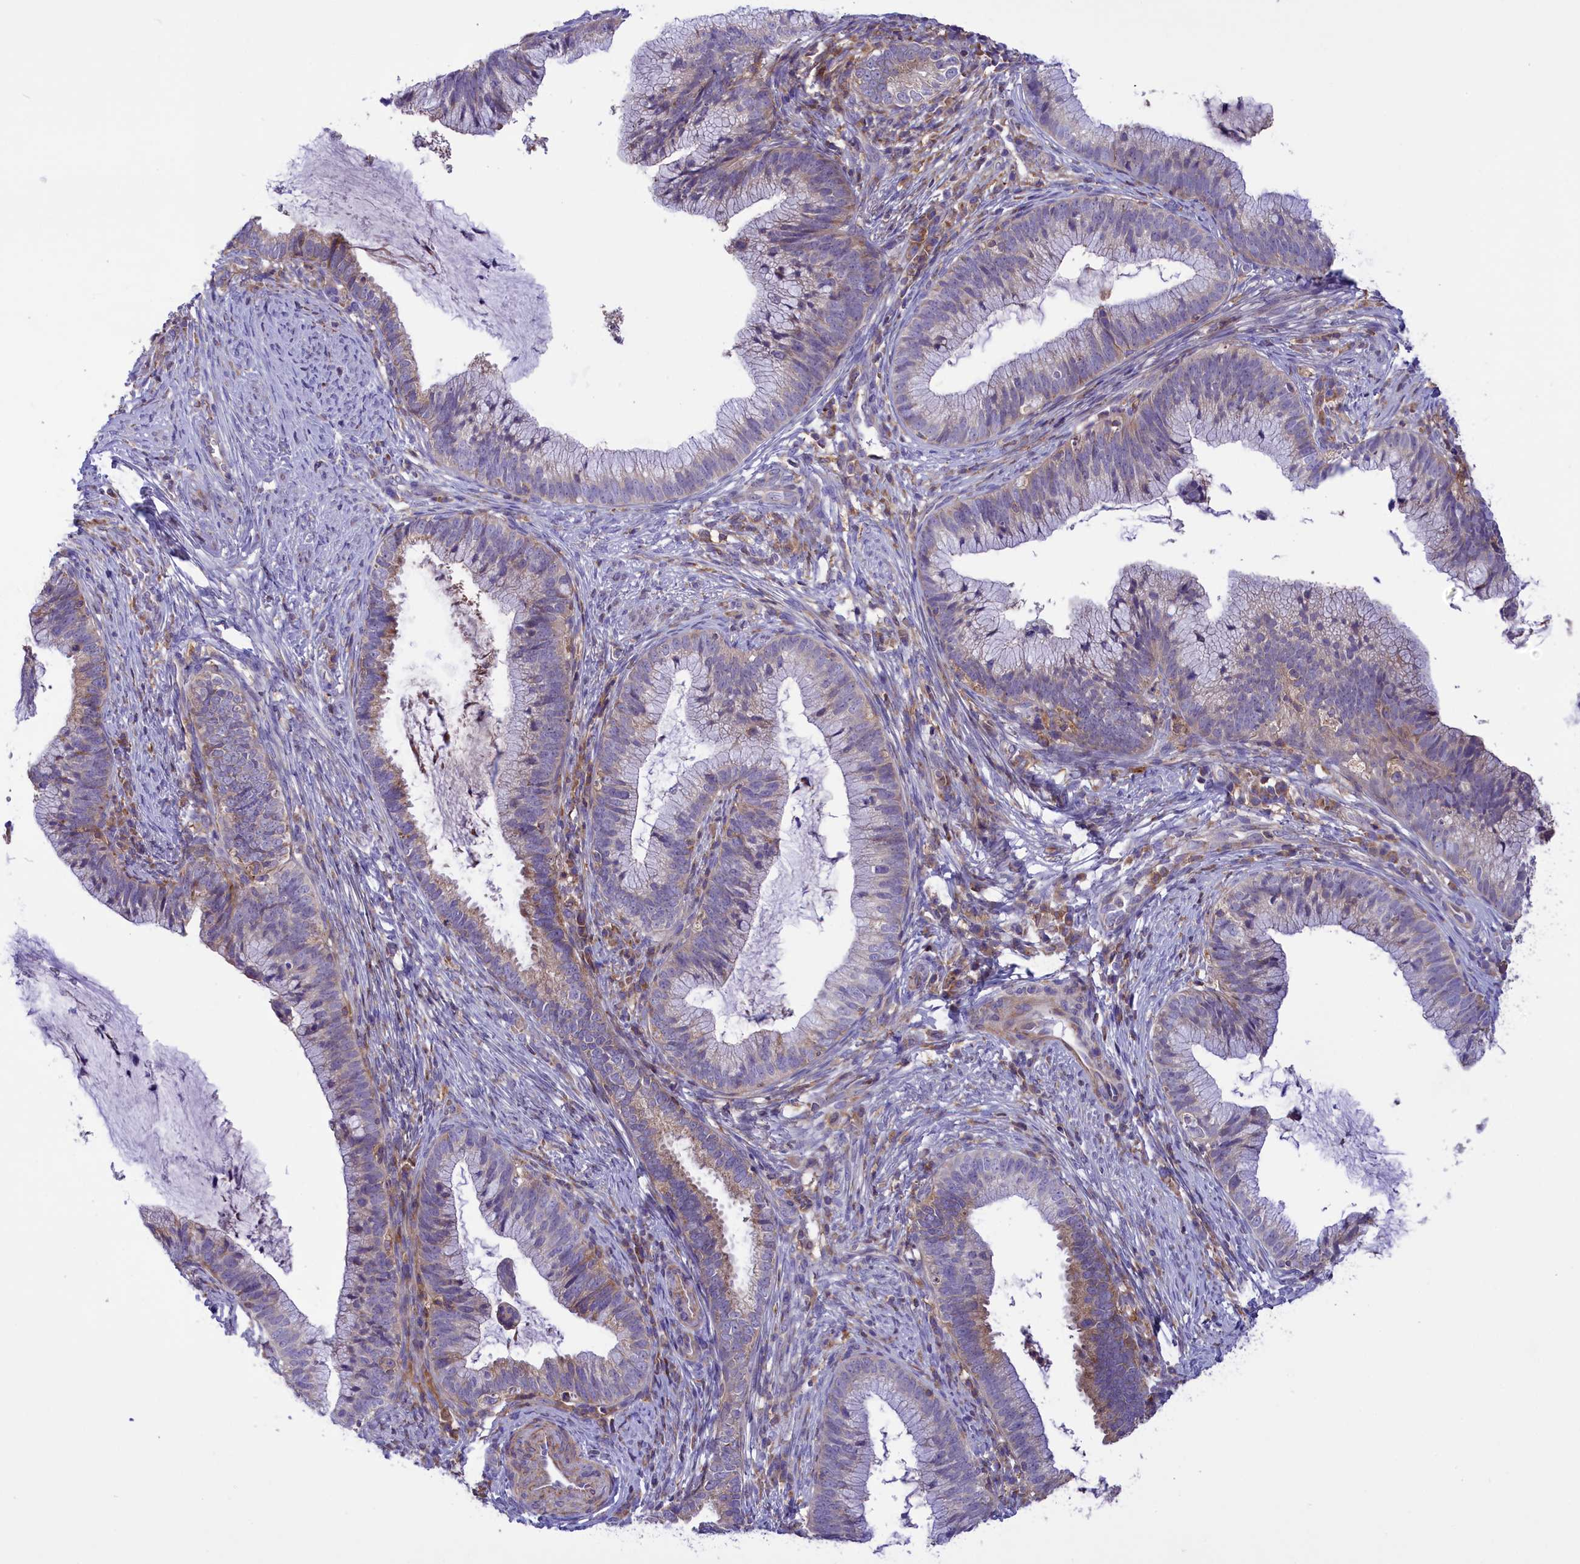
{"staining": {"intensity": "weak", "quantity": "25%-75%", "location": "cytoplasmic/membranous"}, "tissue": "cervical cancer", "cell_type": "Tumor cells", "image_type": "cancer", "snomed": [{"axis": "morphology", "description": "Adenocarcinoma, NOS"}, {"axis": "topography", "description": "Cervix"}], "caption": "IHC micrograph of human cervical cancer stained for a protein (brown), which displays low levels of weak cytoplasmic/membranous expression in about 25%-75% of tumor cells.", "gene": "CORO7-PAM16", "patient": {"sex": "female", "age": 36}}